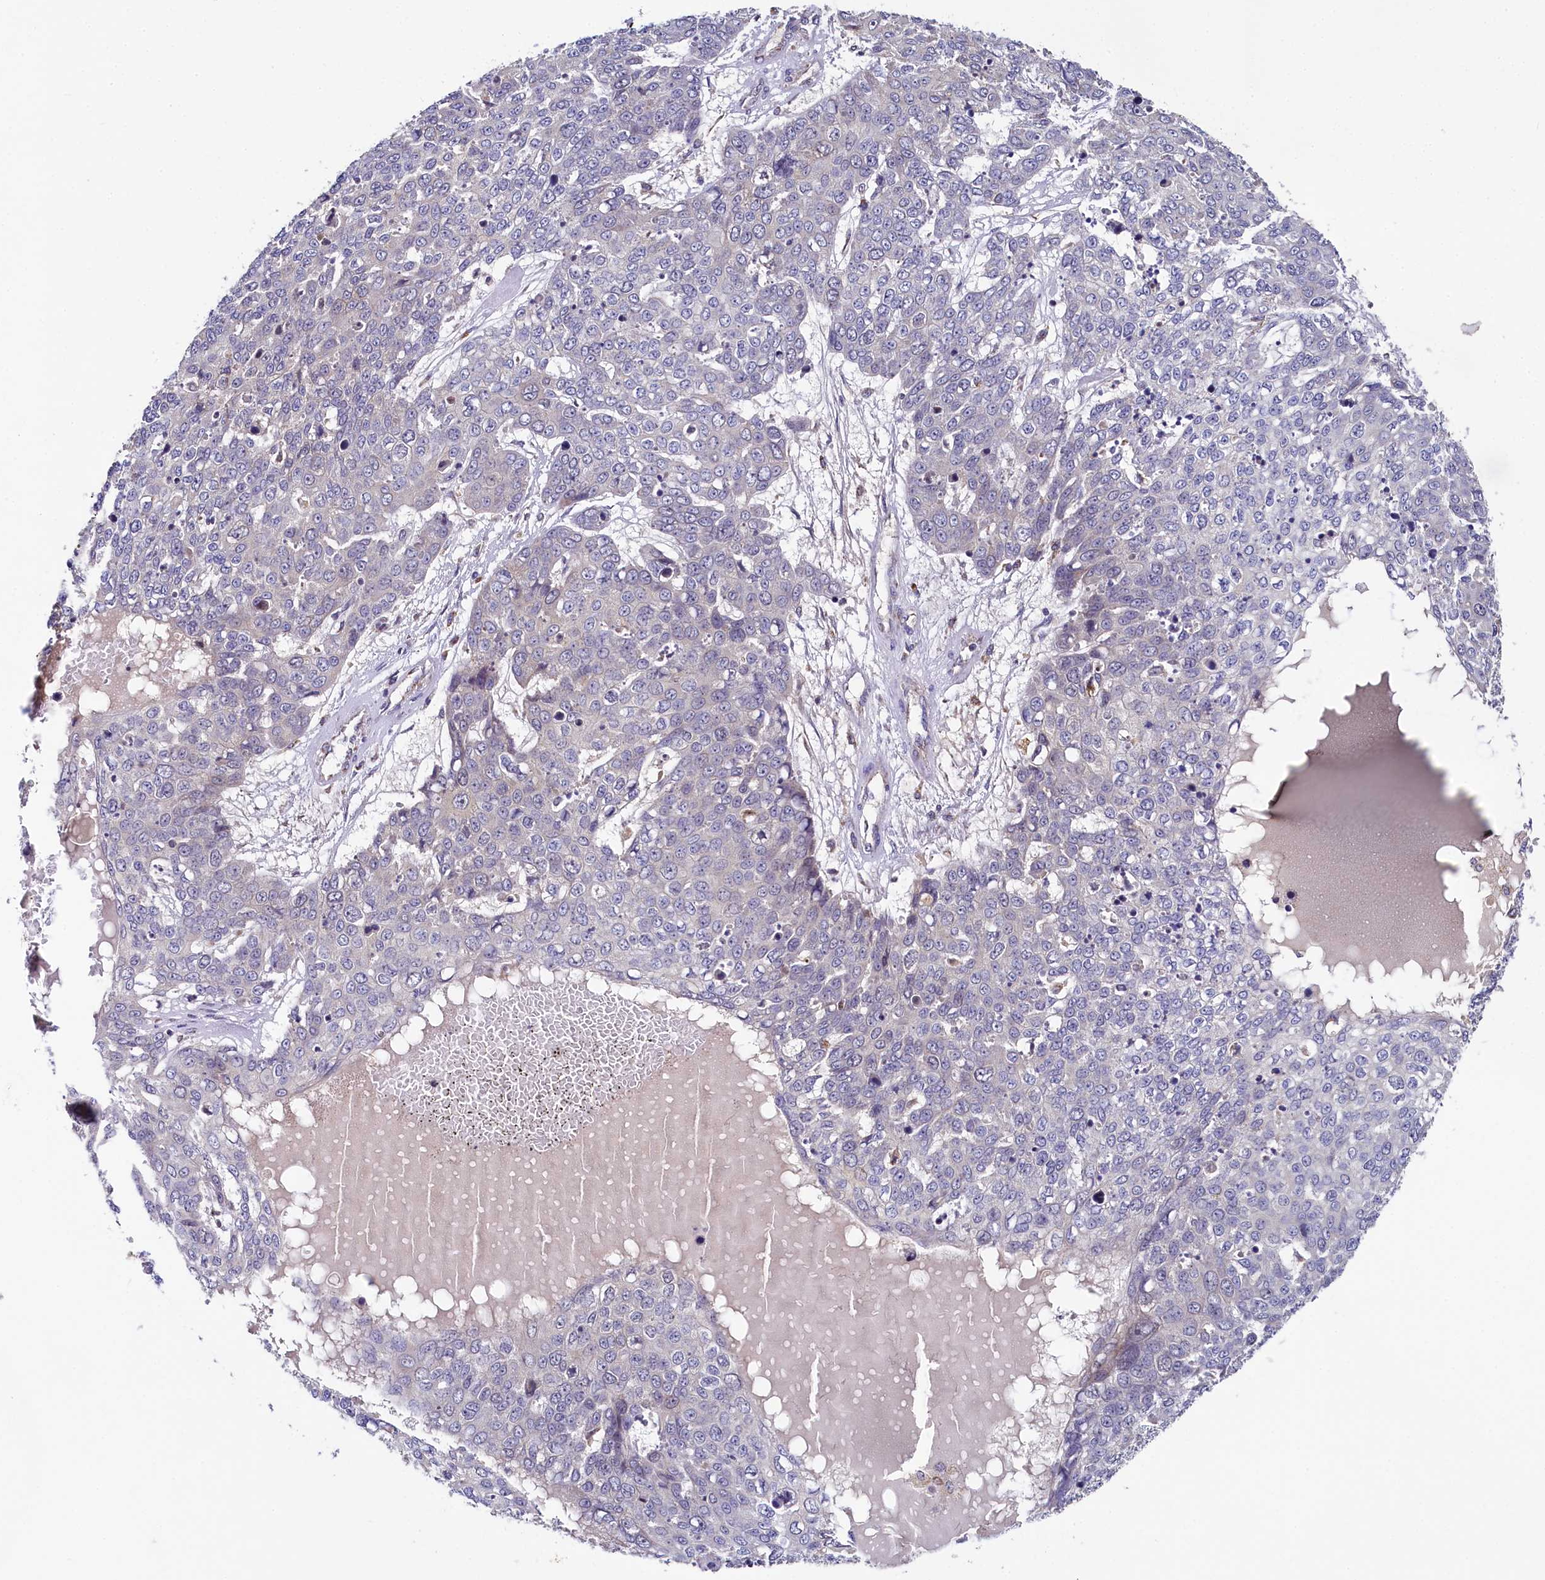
{"staining": {"intensity": "negative", "quantity": "none", "location": "none"}, "tissue": "skin cancer", "cell_type": "Tumor cells", "image_type": "cancer", "snomed": [{"axis": "morphology", "description": "Squamous cell carcinoma, NOS"}, {"axis": "topography", "description": "Skin"}], "caption": "Immunohistochemistry (IHC) of squamous cell carcinoma (skin) shows no positivity in tumor cells. The staining is performed using DAB (3,3'-diaminobenzidine) brown chromogen with nuclei counter-stained in using hematoxylin.", "gene": "SPINK9", "patient": {"sex": "male", "age": 71}}